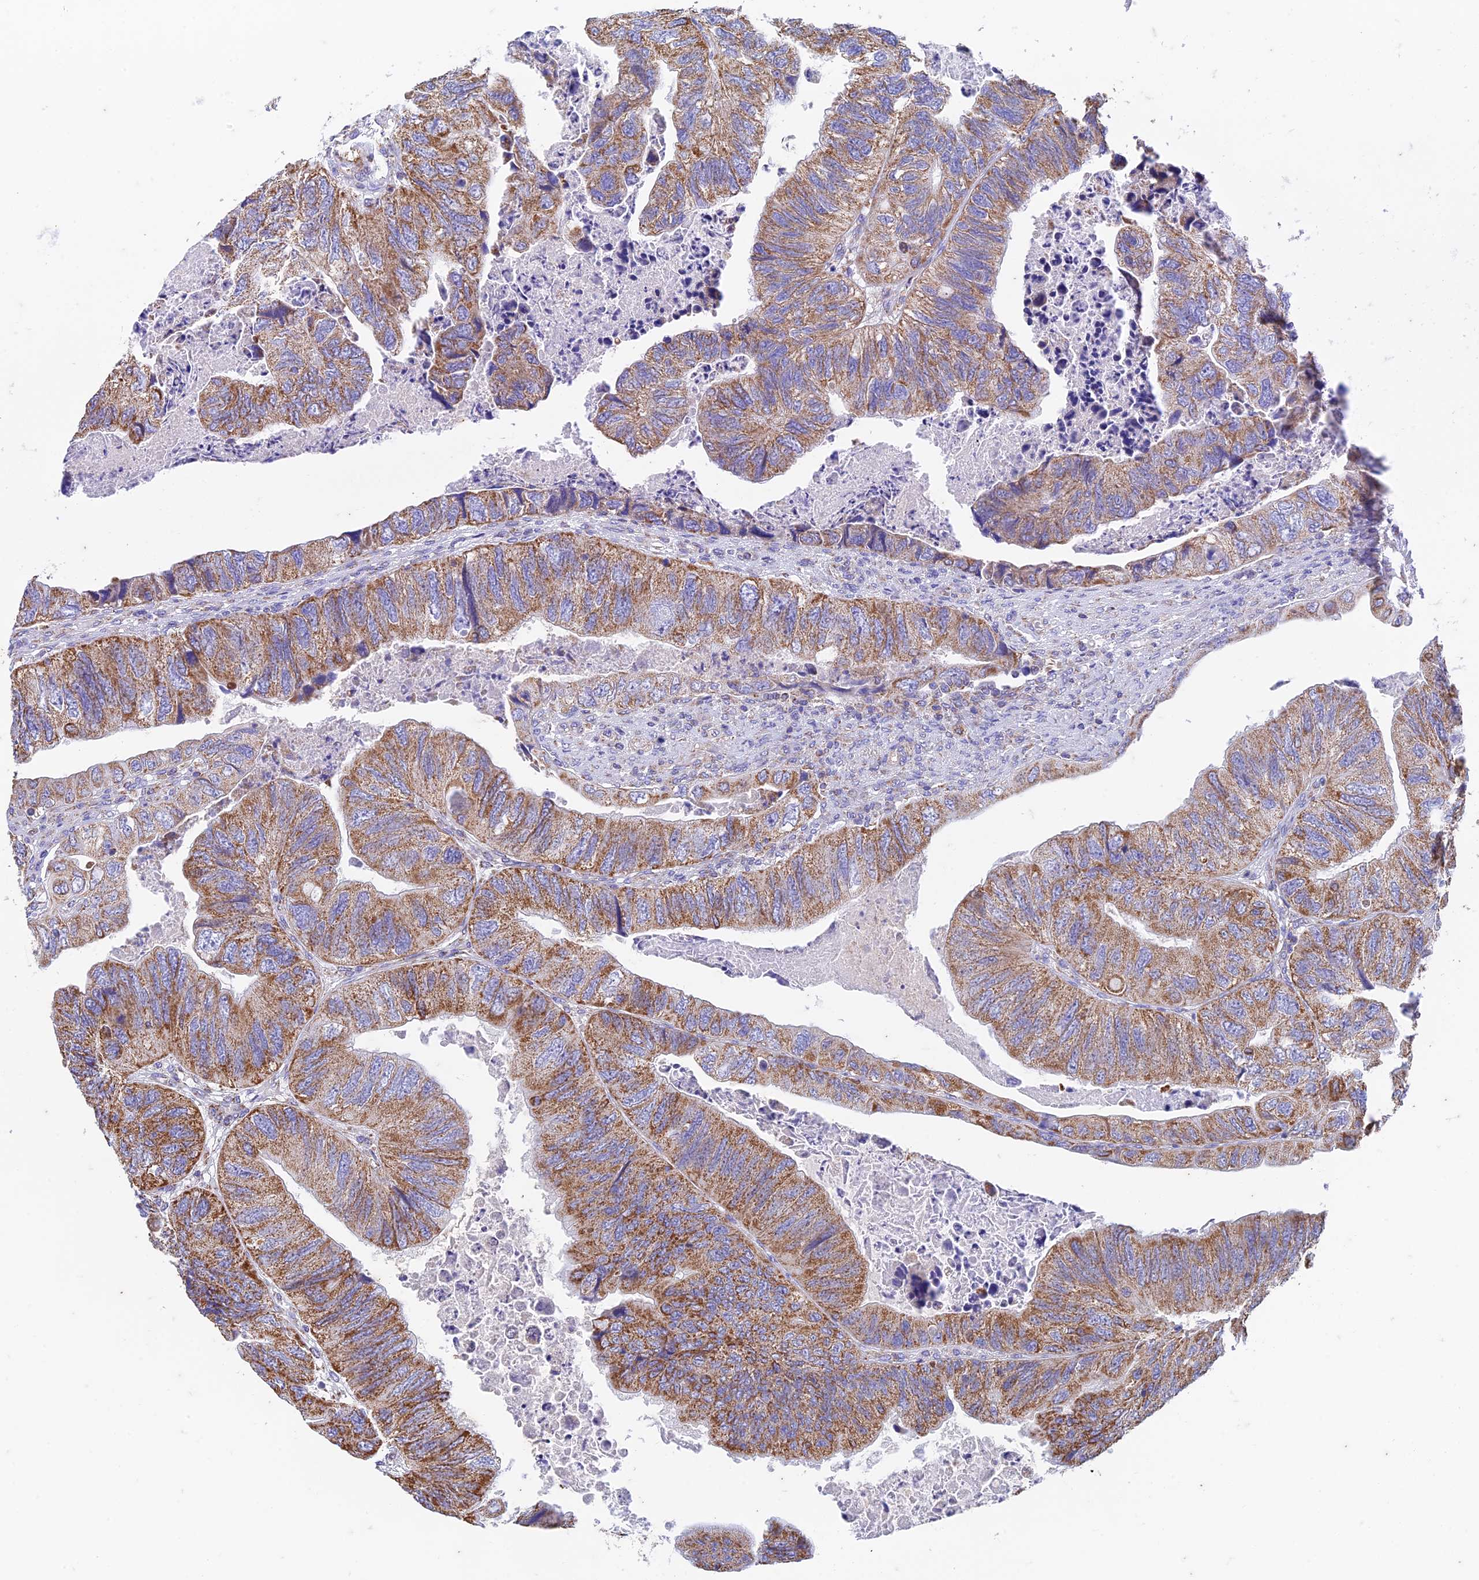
{"staining": {"intensity": "moderate", "quantity": ">75%", "location": "cytoplasmic/membranous"}, "tissue": "colorectal cancer", "cell_type": "Tumor cells", "image_type": "cancer", "snomed": [{"axis": "morphology", "description": "Adenocarcinoma, NOS"}, {"axis": "topography", "description": "Rectum"}], "caption": "Colorectal adenocarcinoma stained for a protein (brown) exhibits moderate cytoplasmic/membranous positive positivity in about >75% of tumor cells.", "gene": "ZNF181", "patient": {"sex": "male", "age": 63}}